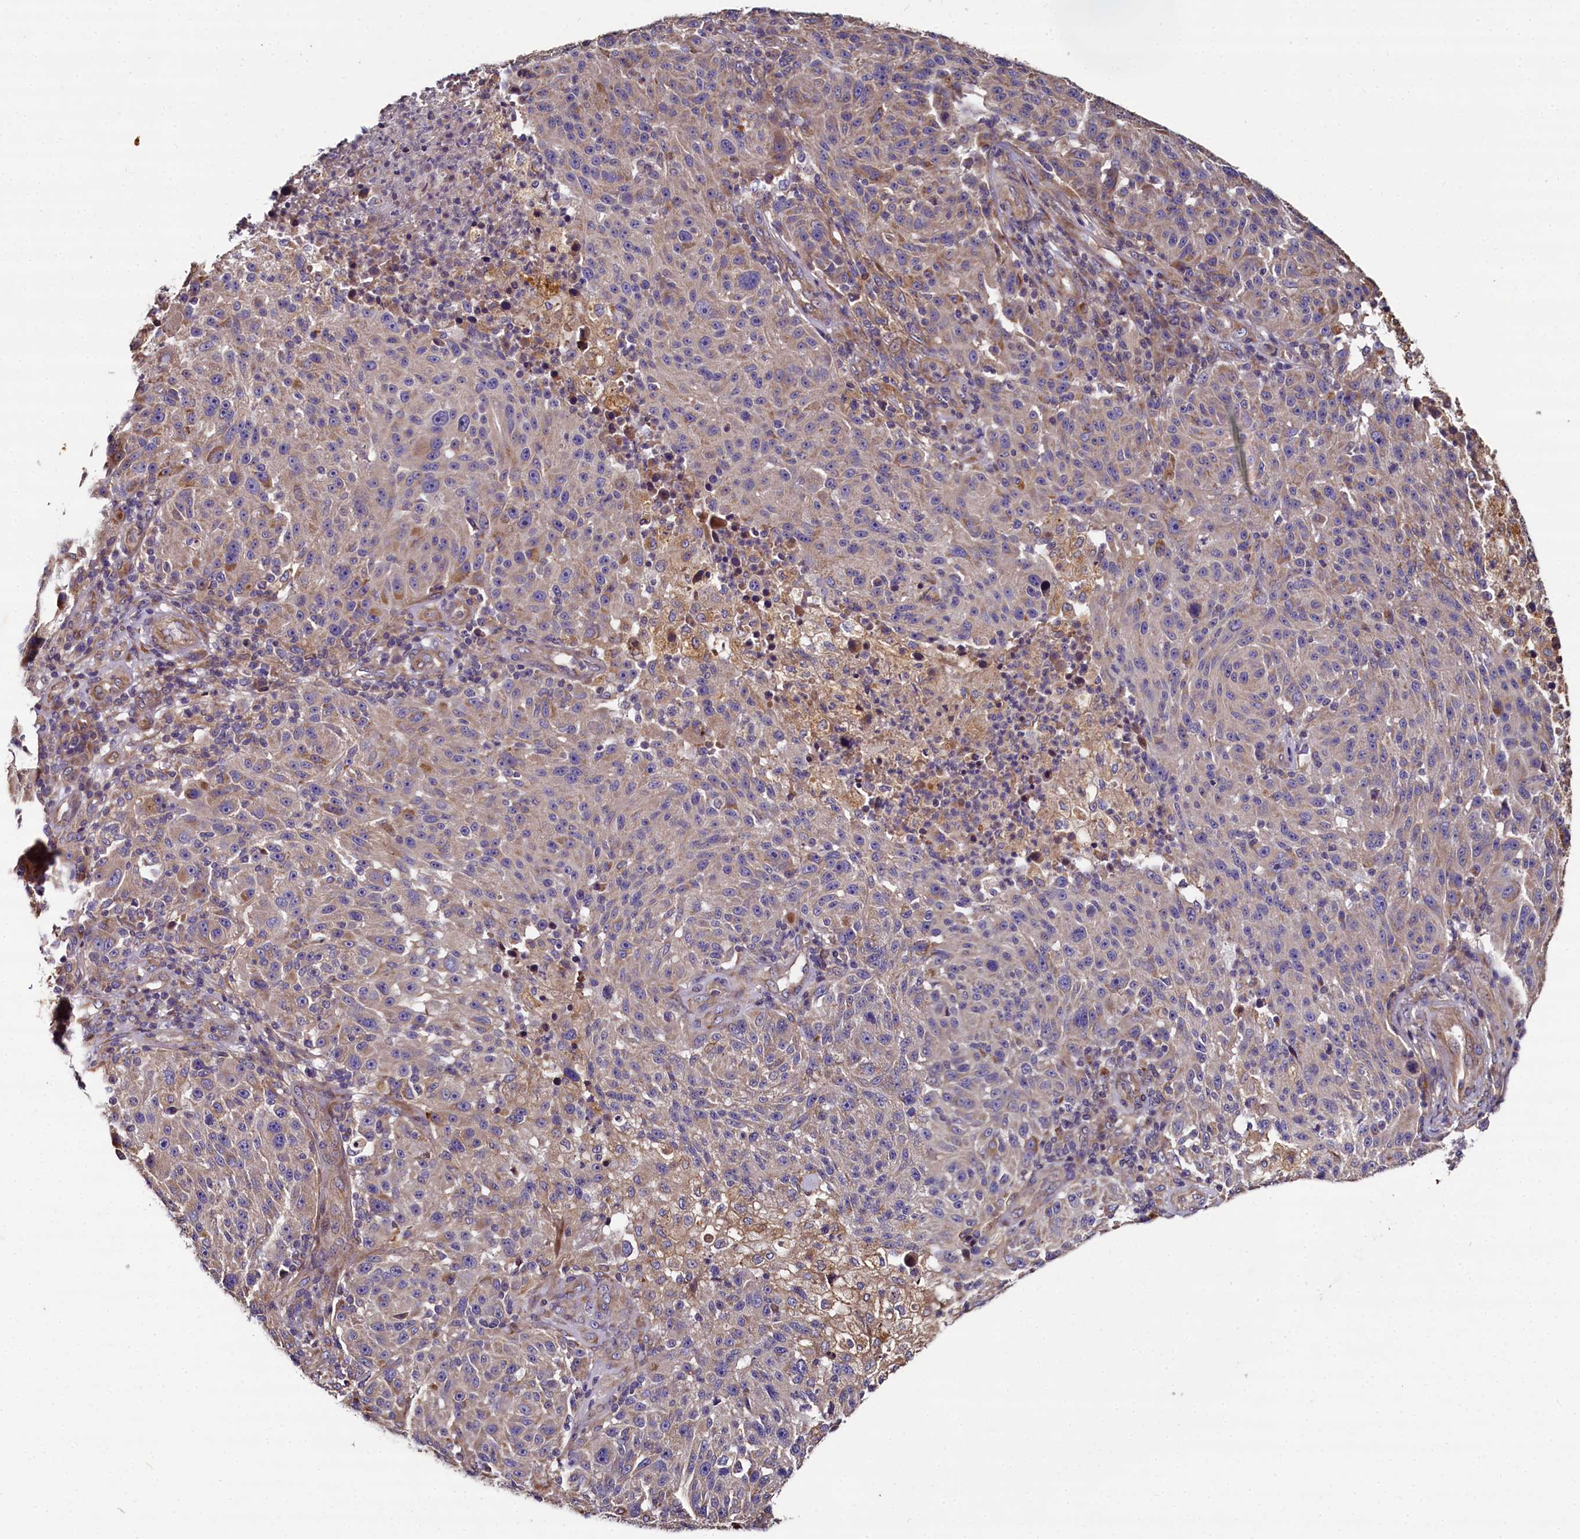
{"staining": {"intensity": "moderate", "quantity": "25%-75%", "location": "cytoplasmic/membranous"}, "tissue": "melanoma", "cell_type": "Tumor cells", "image_type": "cancer", "snomed": [{"axis": "morphology", "description": "Malignant melanoma, NOS"}, {"axis": "topography", "description": "Skin"}], "caption": "Tumor cells reveal medium levels of moderate cytoplasmic/membranous positivity in about 25%-75% of cells in malignant melanoma.", "gene": "SPRYD3", "patient": {"sex": "male", "age": 53}}